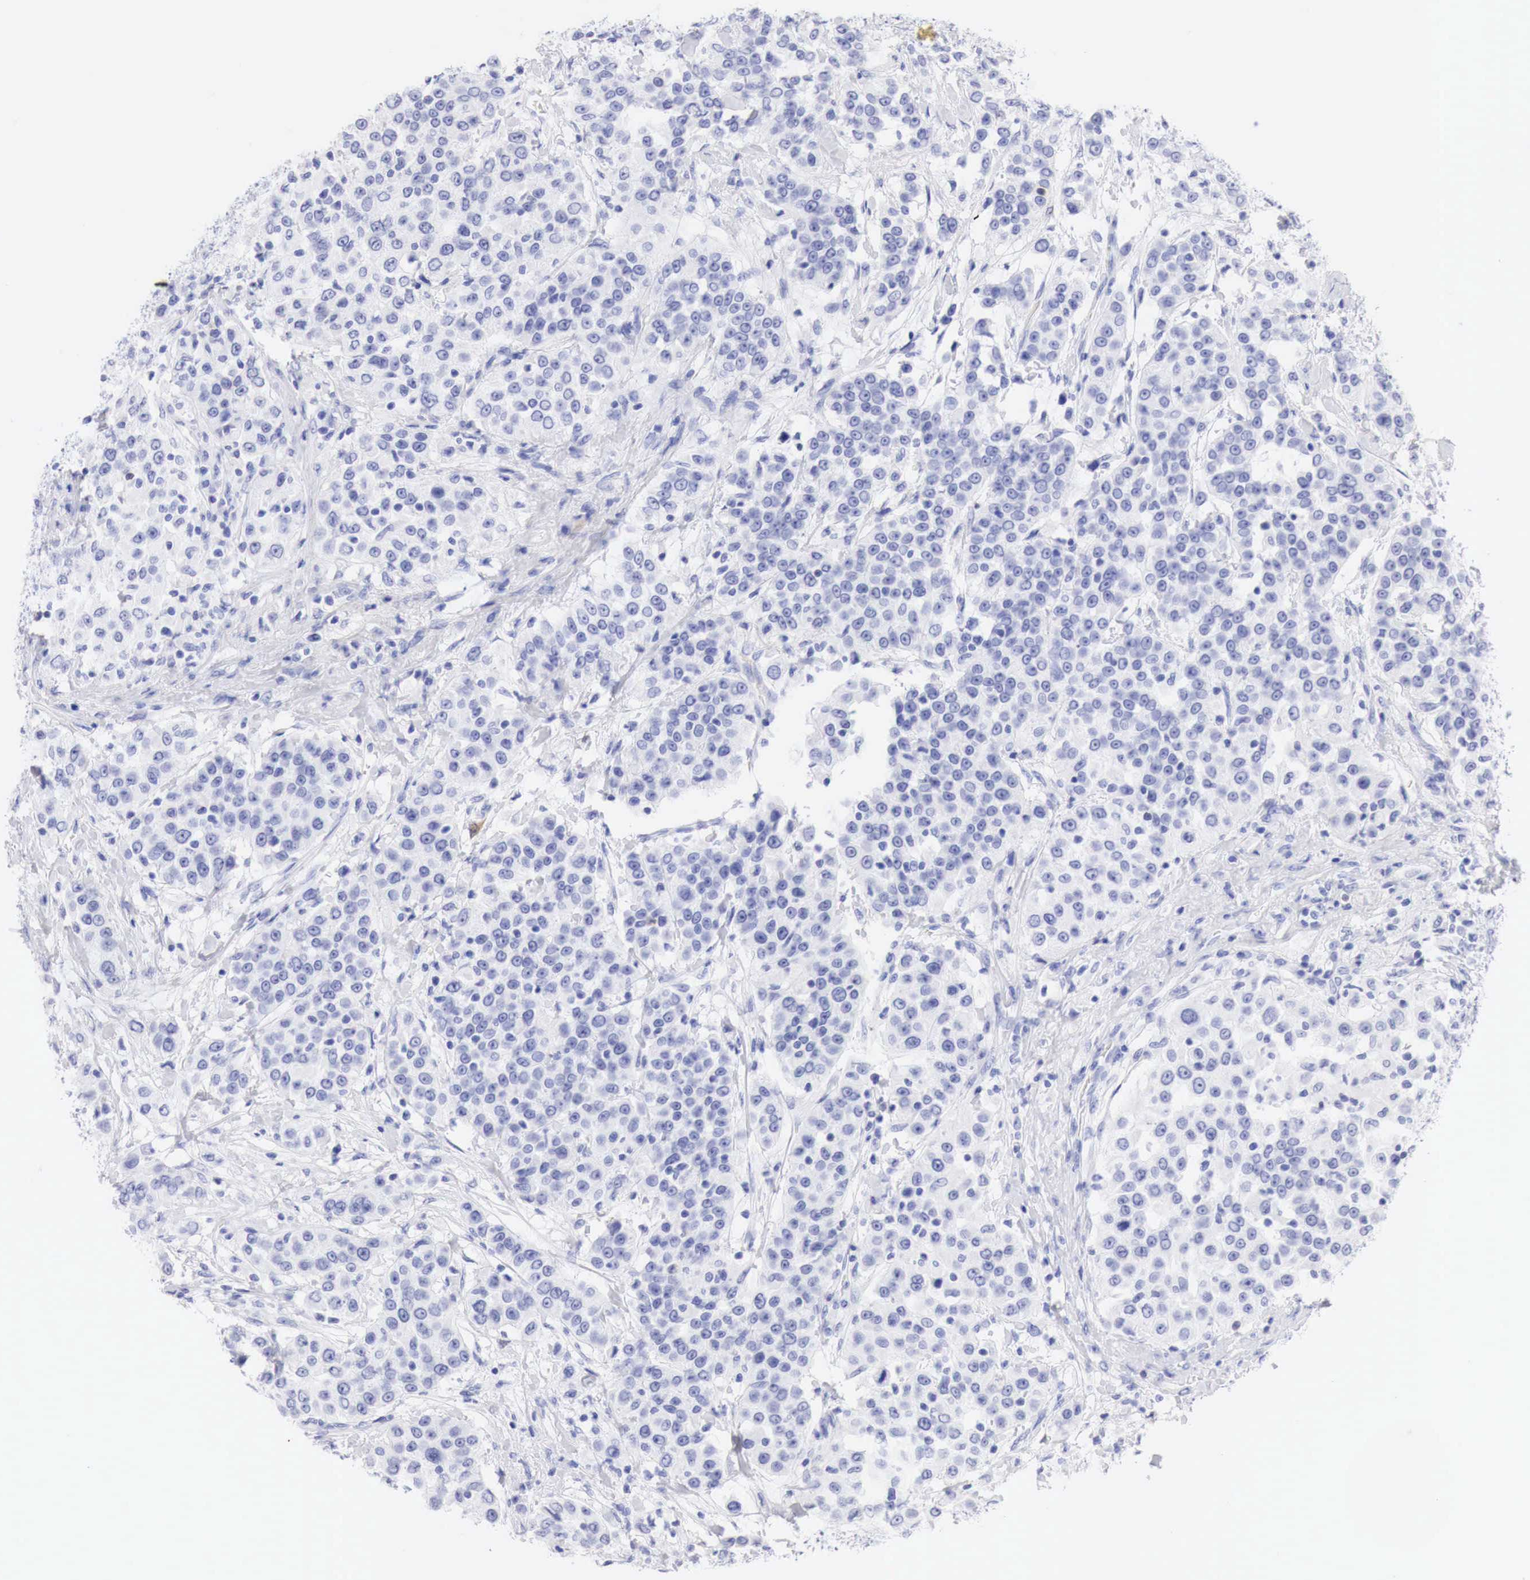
{"staining": {"intensity": "negative", "quantity": "none", "location": "none"}, "tissue": "urothelial cancer", "cell_type": "Tumor cells", "image_type": "cancer", "snomed": [{"axis": "morphology", "description": "Urothelial carcinoma, High grade"}, {"axis": "topography", "description": "Urinary bladder"}], "caption": "Human urothelial cancer stained for a protein using immunohistochemistry exhibits no positivity in tumor cells.", "gene": "CDKN2A", "patient": {"sex": "female", "age": 80}}